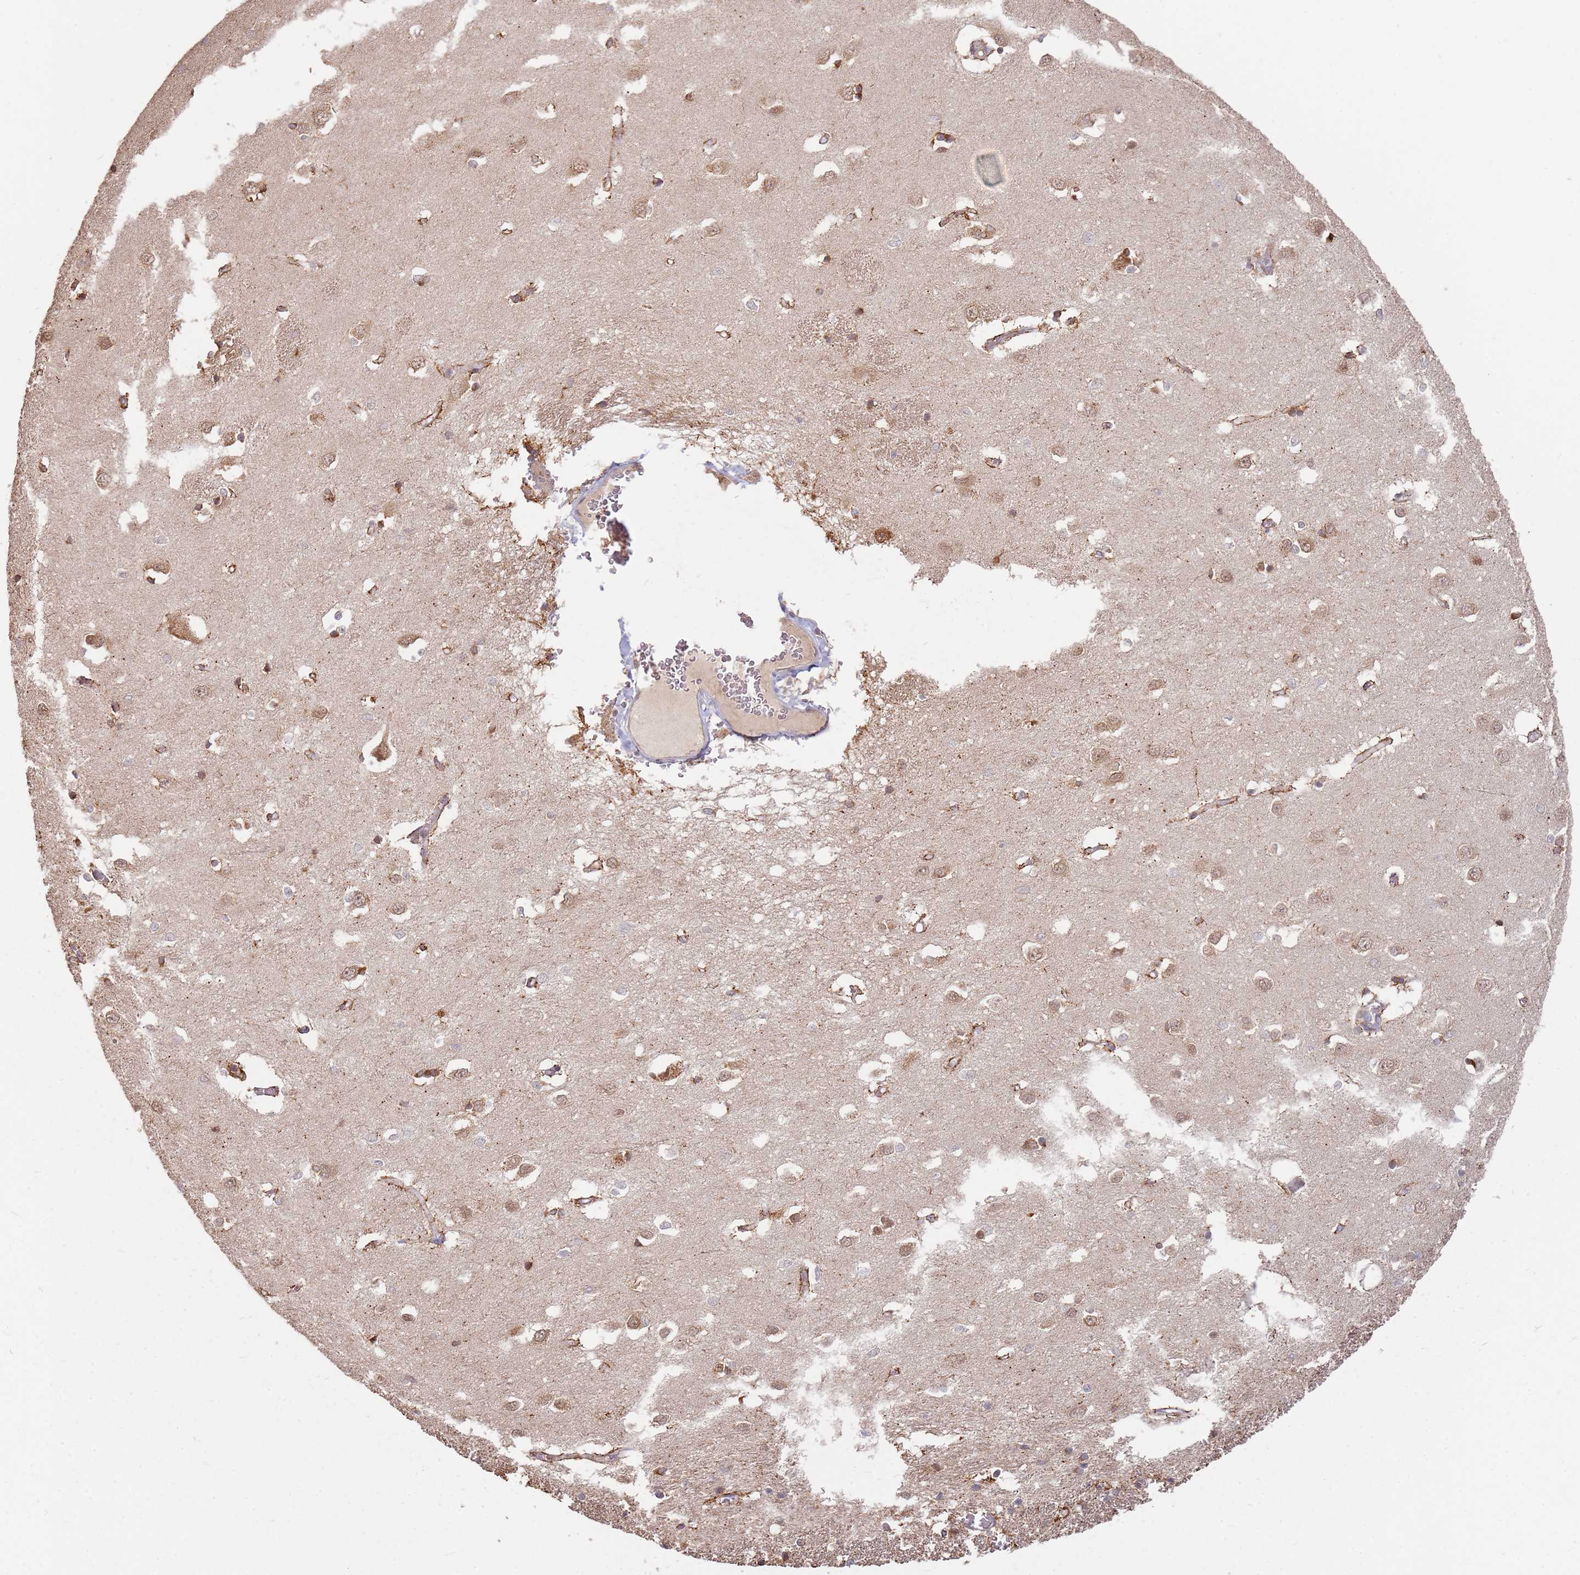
{"staining": {"intensity": "weak", "quantity": "25%-75%", "location": "cytoplasmic/membranous"}, "tissue": "caudate", "cell_type": "Glial cells", "image_type": "normal", "snomed": [{"axis": "morphology", "description": "Normal tissue, NOS"}, {"axis": "topography", "description": "Lateral ventricle wall"}], "caption": "Immunohistochemical staining of unremarkable human caudate exhibits low levels of weak cytoplasmic/membranous staining in approximately 25%-75% of glial cells.", "gene": "MPEG1", "patient": {"sex": "male", "age": 37}}